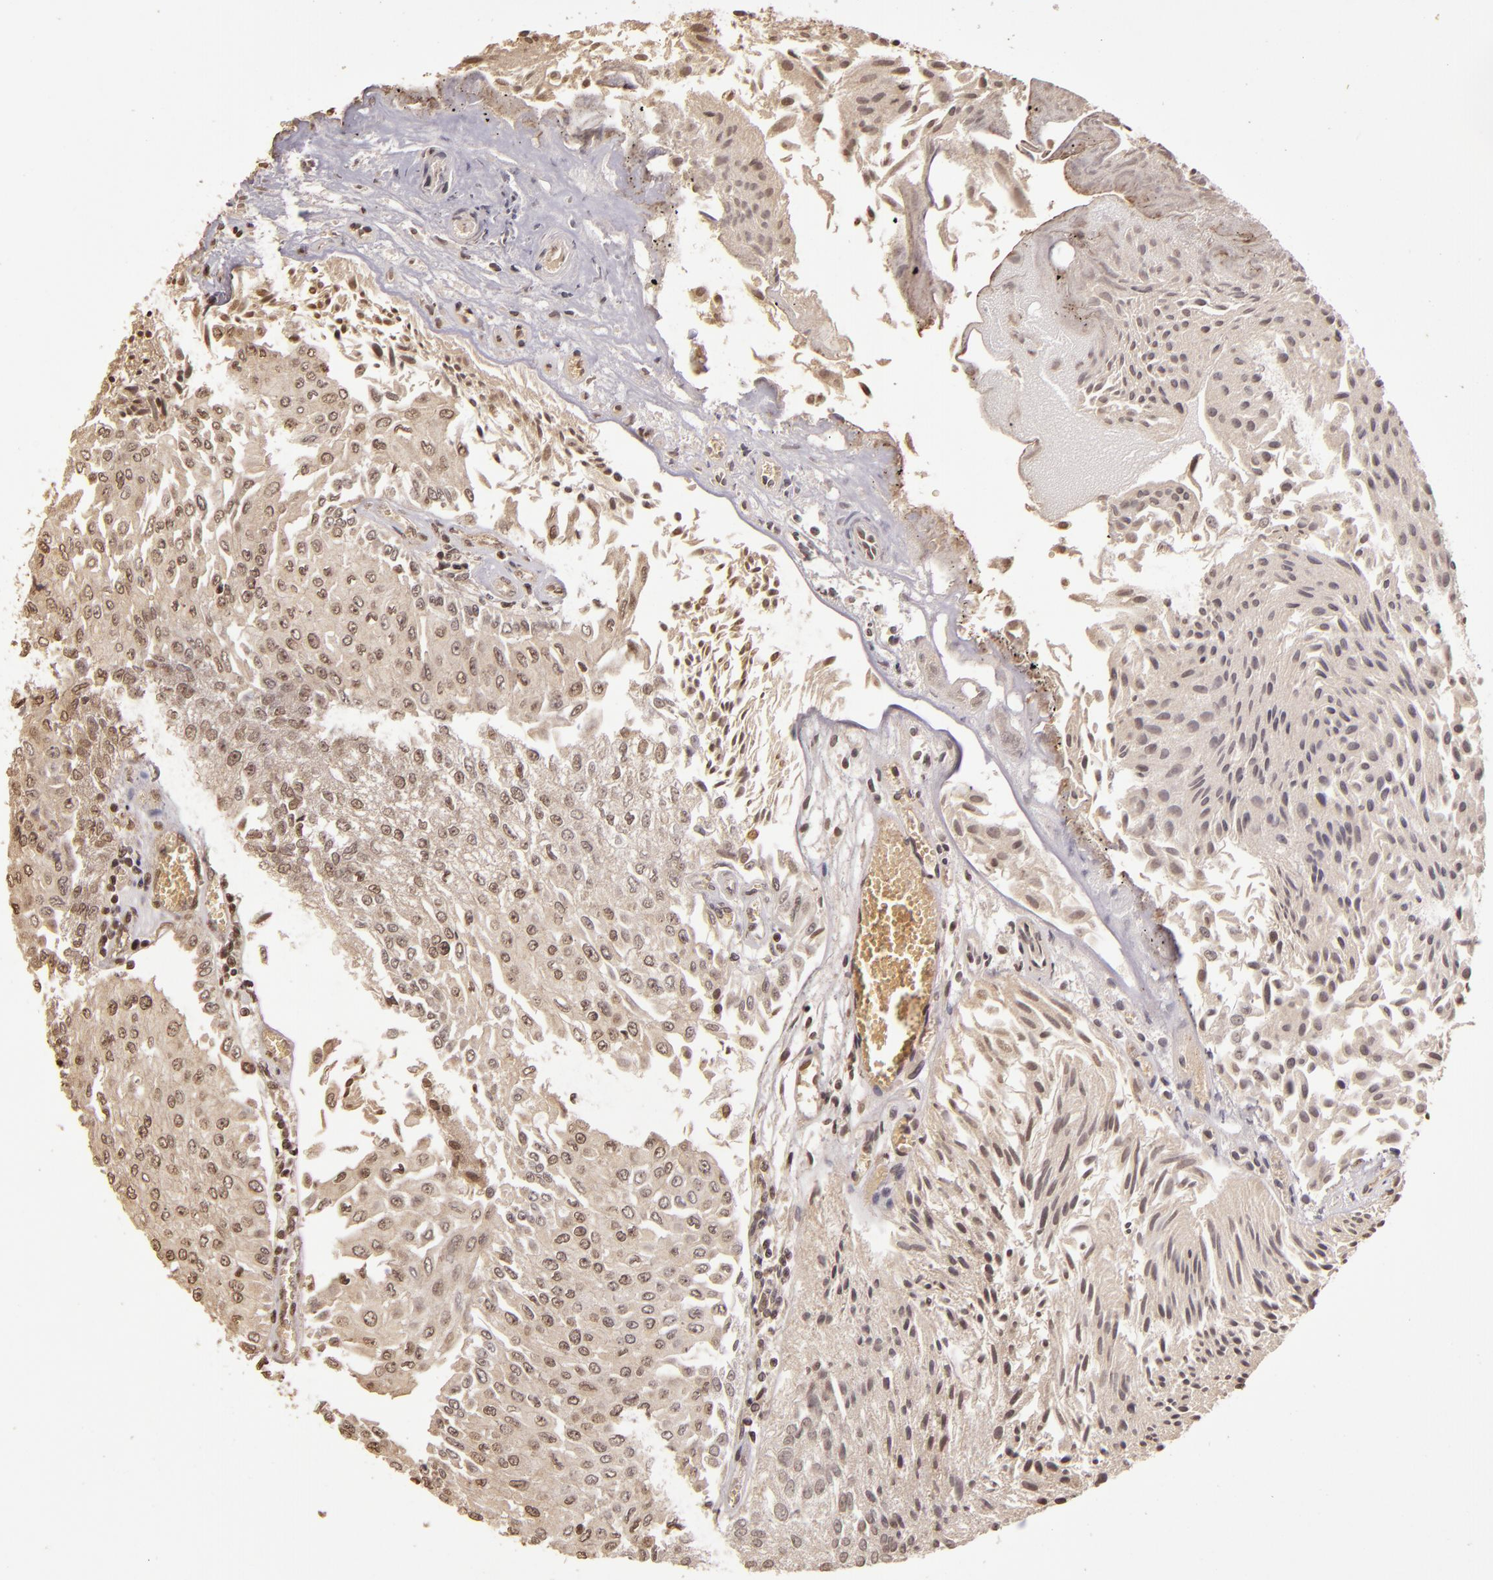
{"staining": {"intensity": "weak", "quantity": ">75%", "location": "cytoplasmic/membranous,nuclear"}, "tissue": "urothelial cancer", "cell_type": "Tumor cells", "image_type": "cancer", "snomed": [{"axis": "morphology", "description": "Urothelial carcinoma, Low grade"}, {"axis": "topography", "description": "Urinary bladder"}], "caption": "Immunohistochemistry (IHC) histopathology image of human low-grade urothelial carcinoma stained for a protein (brown), which demonstrates low levels of weak cytoplasmic/membranous and nuclear positivity in about >75% of tumor cells.", "gene": "CUL1", "patient": {"sex": "male", "age": 86}}